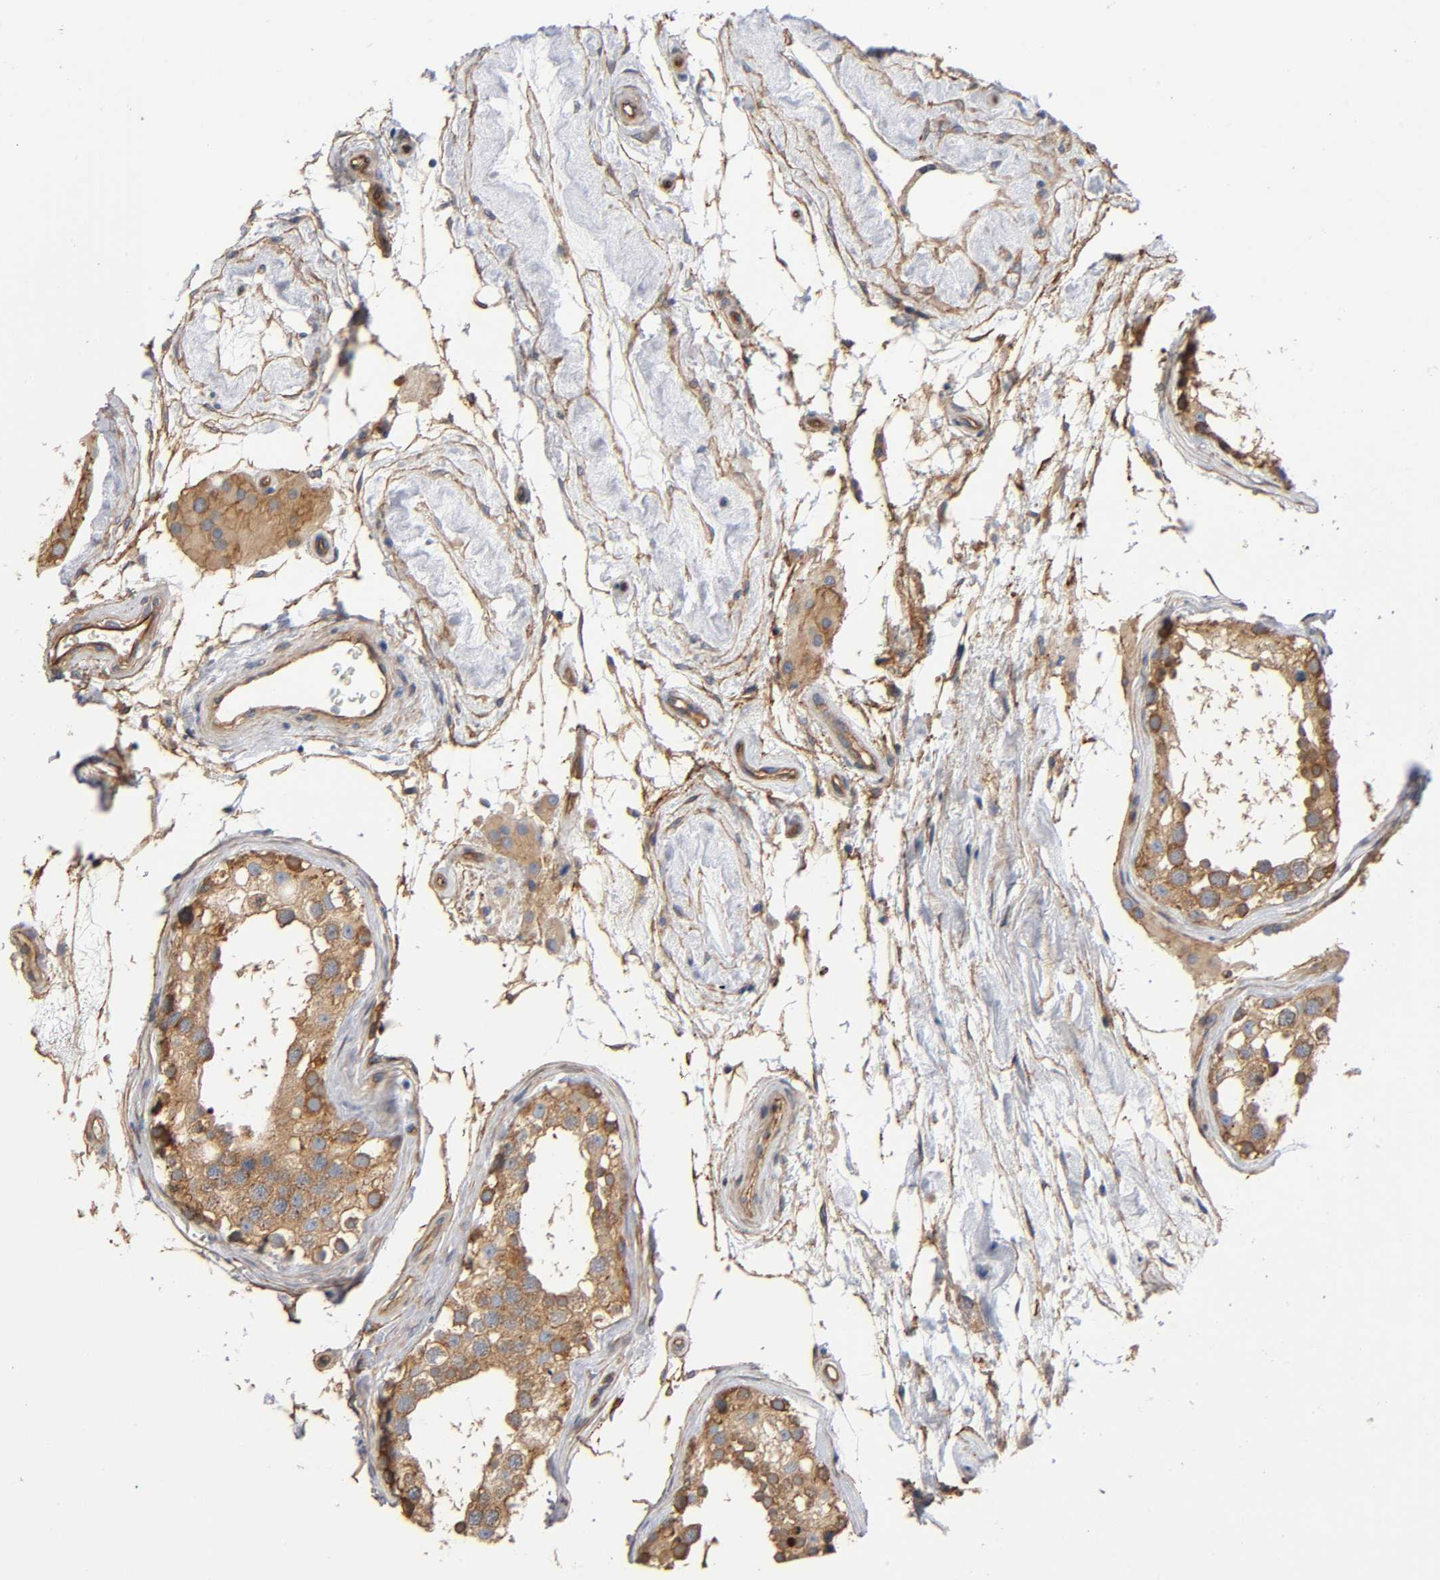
{"staining": {"intensity": "moderate", "quantity": ">75%", "location": "cytoplasmic/membranous"}, "tissue": "testis", "cell_type": "Cells in seminiferous ducts", "image_type": "normal", "snomed": [{"axis": "morphology", "description": "Normal tissue, NOS"}, {"axis": "topography", "description": "Testis"}], "caption": "IHC staining of benign testis, which demonstrates medium levels of moderate cytoplasmic/membranous expression in approximately >75% of cells in seminiferous ducts indicating moderate cytoplasmic/membranous protein staining. The staining was performed using DAB (3,3'-diaminobenzidine) (brown) for protein detection and nuclei were counterstained in hematoxylin (blue).", "gene": "MARS1", "patient": {"sex": "male", "age": 68}}